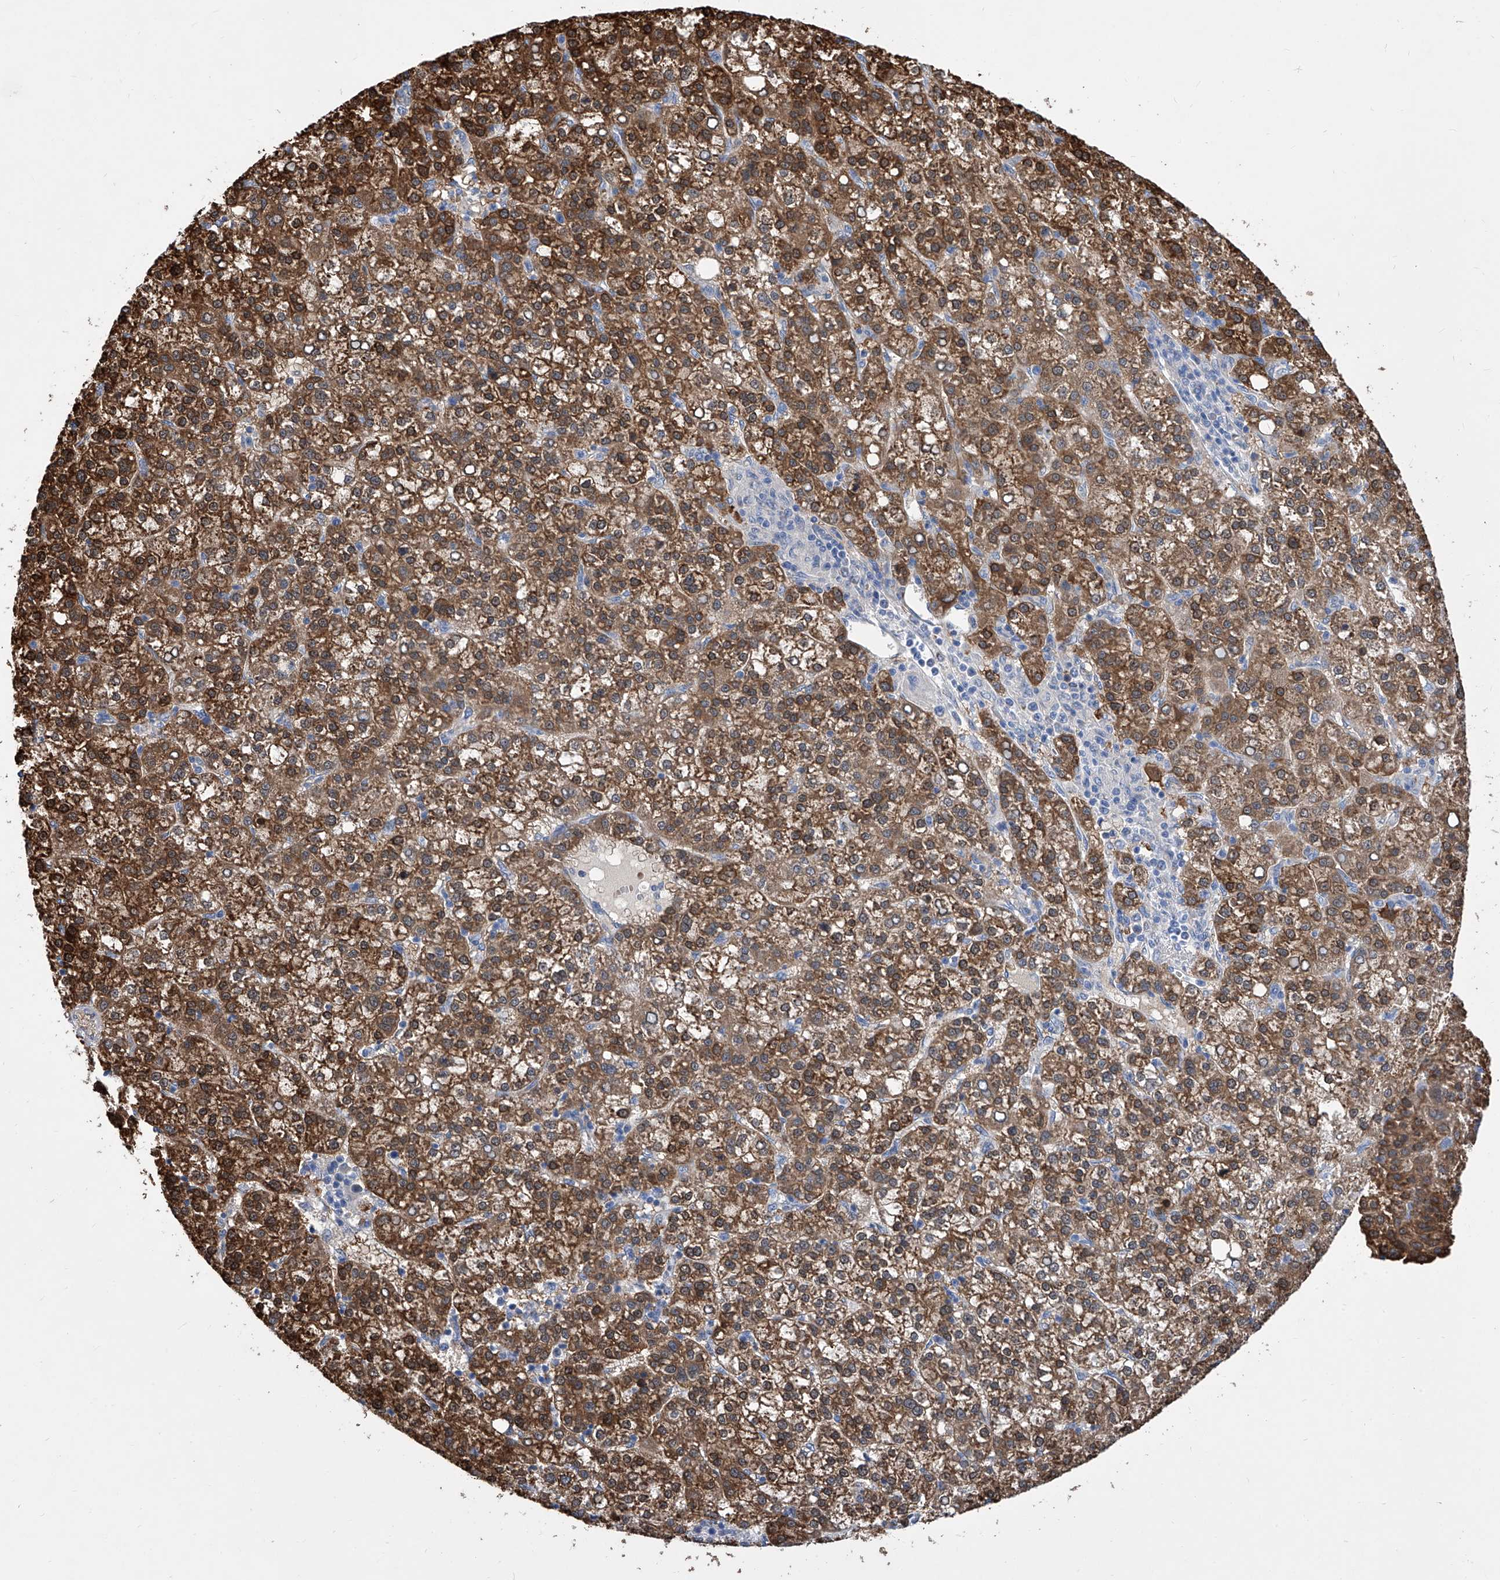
{"staining": {"intensity": "strong", "quantity": ">75%", "location": "cytoplasmic/membranous"}, "tissue": "liver cancer", "cell_type": "Tumor cells", "image_type": "cancer", "snomed": [{"axis": "morphology", "description": "Carcinoma, Hepatocellular, NOS"}, {"axis": "topography", "description": "Liver"}], "caption": "Strong cytoplasmic/membranous protein positivity is identified in approximately >75% of tumor cells in liver cancer (hepatocellular carcinoma).", "gene": "TJAP1", "patient": {"sex": "female", "age": 58}}